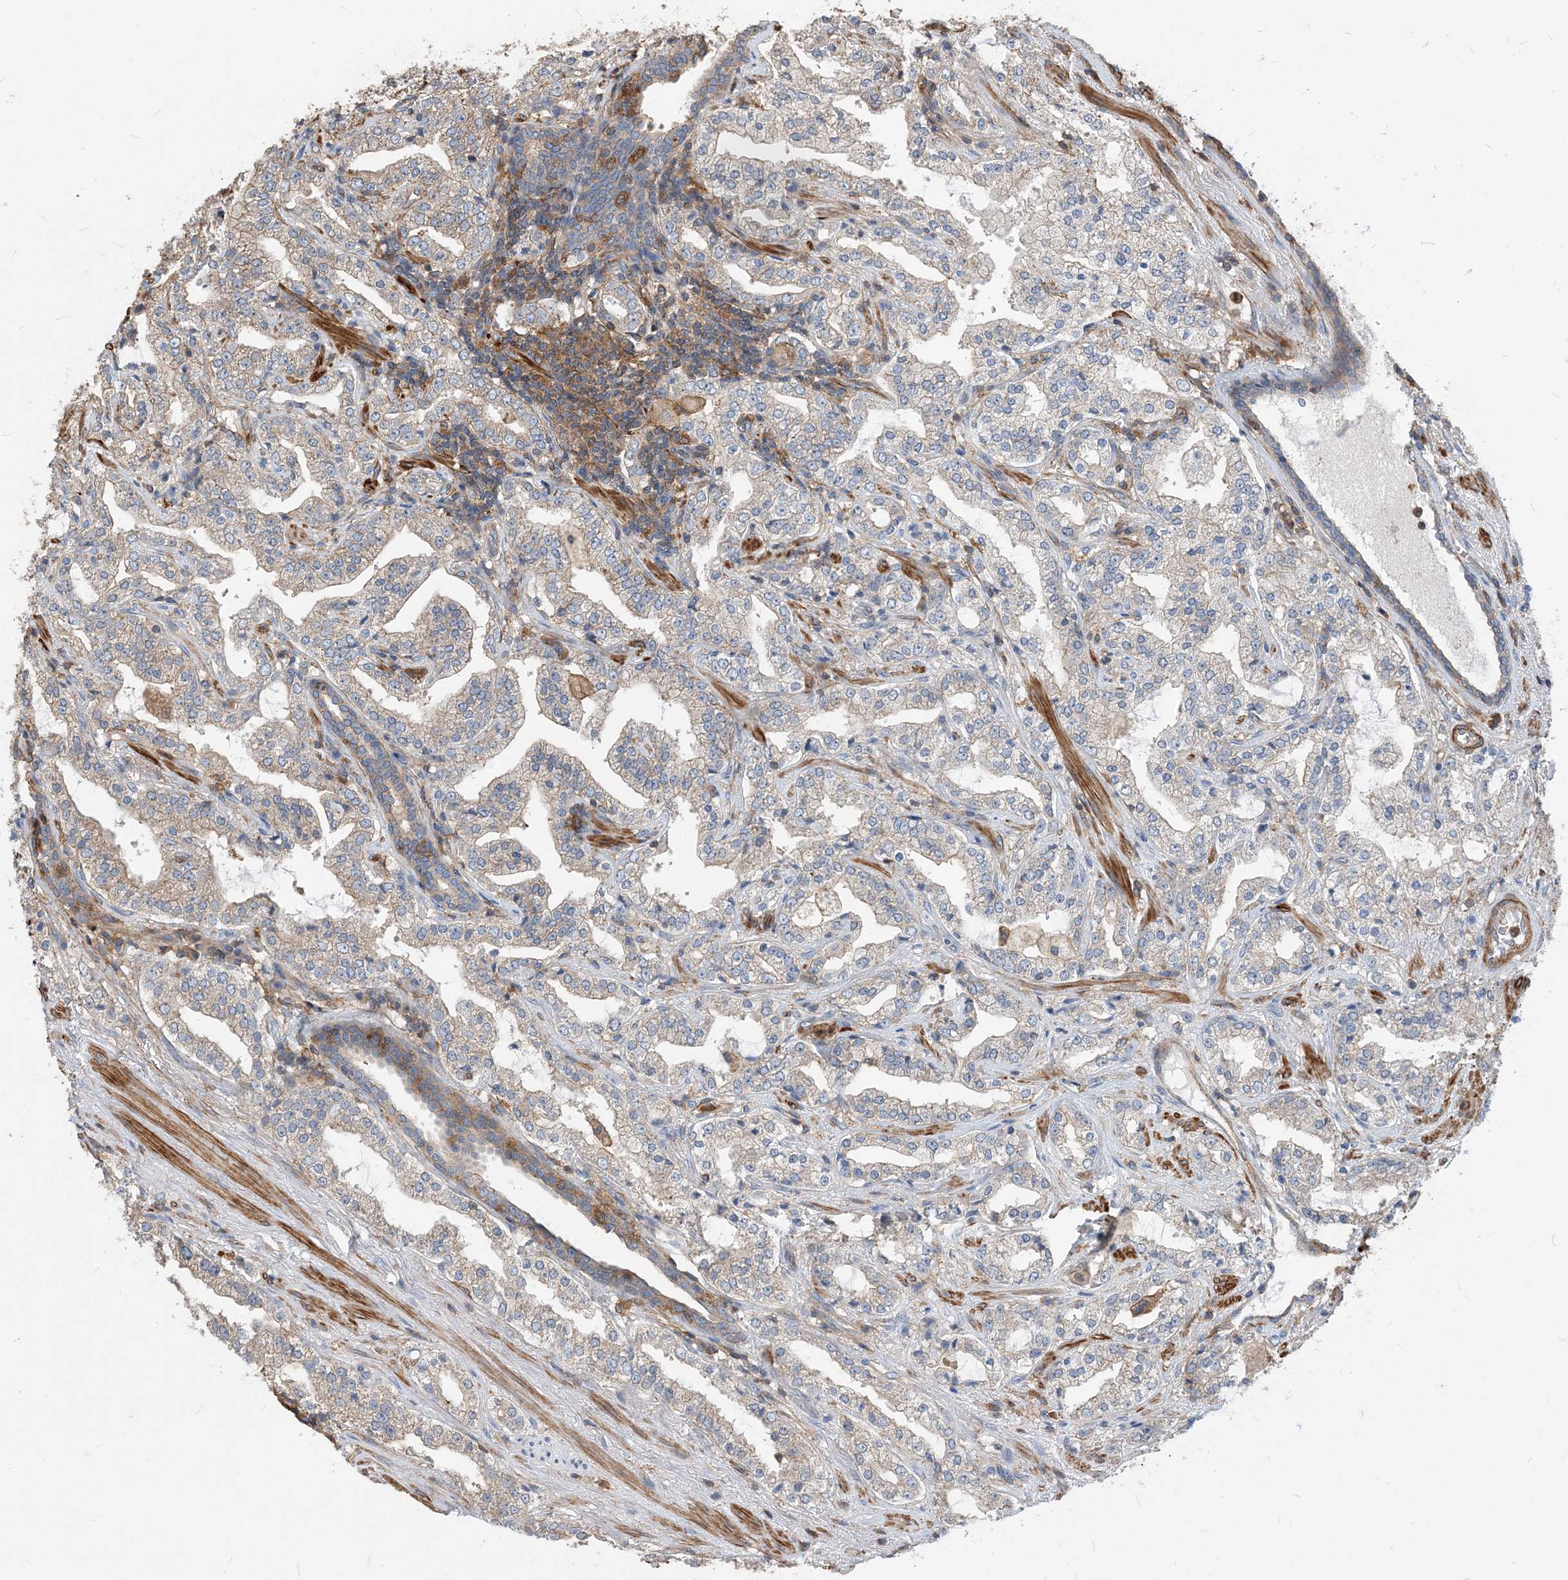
{"staining": {"intensity": "weak", "quantity": "<25%", "location": "cytoplasmic/membranous"}, "tissue": "prostate cancer", "cell_type": "Tumor cells", "image_type": "cancer", "snomed": [{"axis": "morphology", "description": "Adenocarcinoma, High grade"}, {"axis": "topography", "description": "Prostate"}], "caption": "High magnification brightfield microscopy of prostate cancer stained with DAB (3,3'-diaminobenzidine) (brown) and counterstained with hematoxylin (blue): tumor cells show no significant expression.", "gene": "PARVG", "patient": {"sex": "male", "age": 64}}